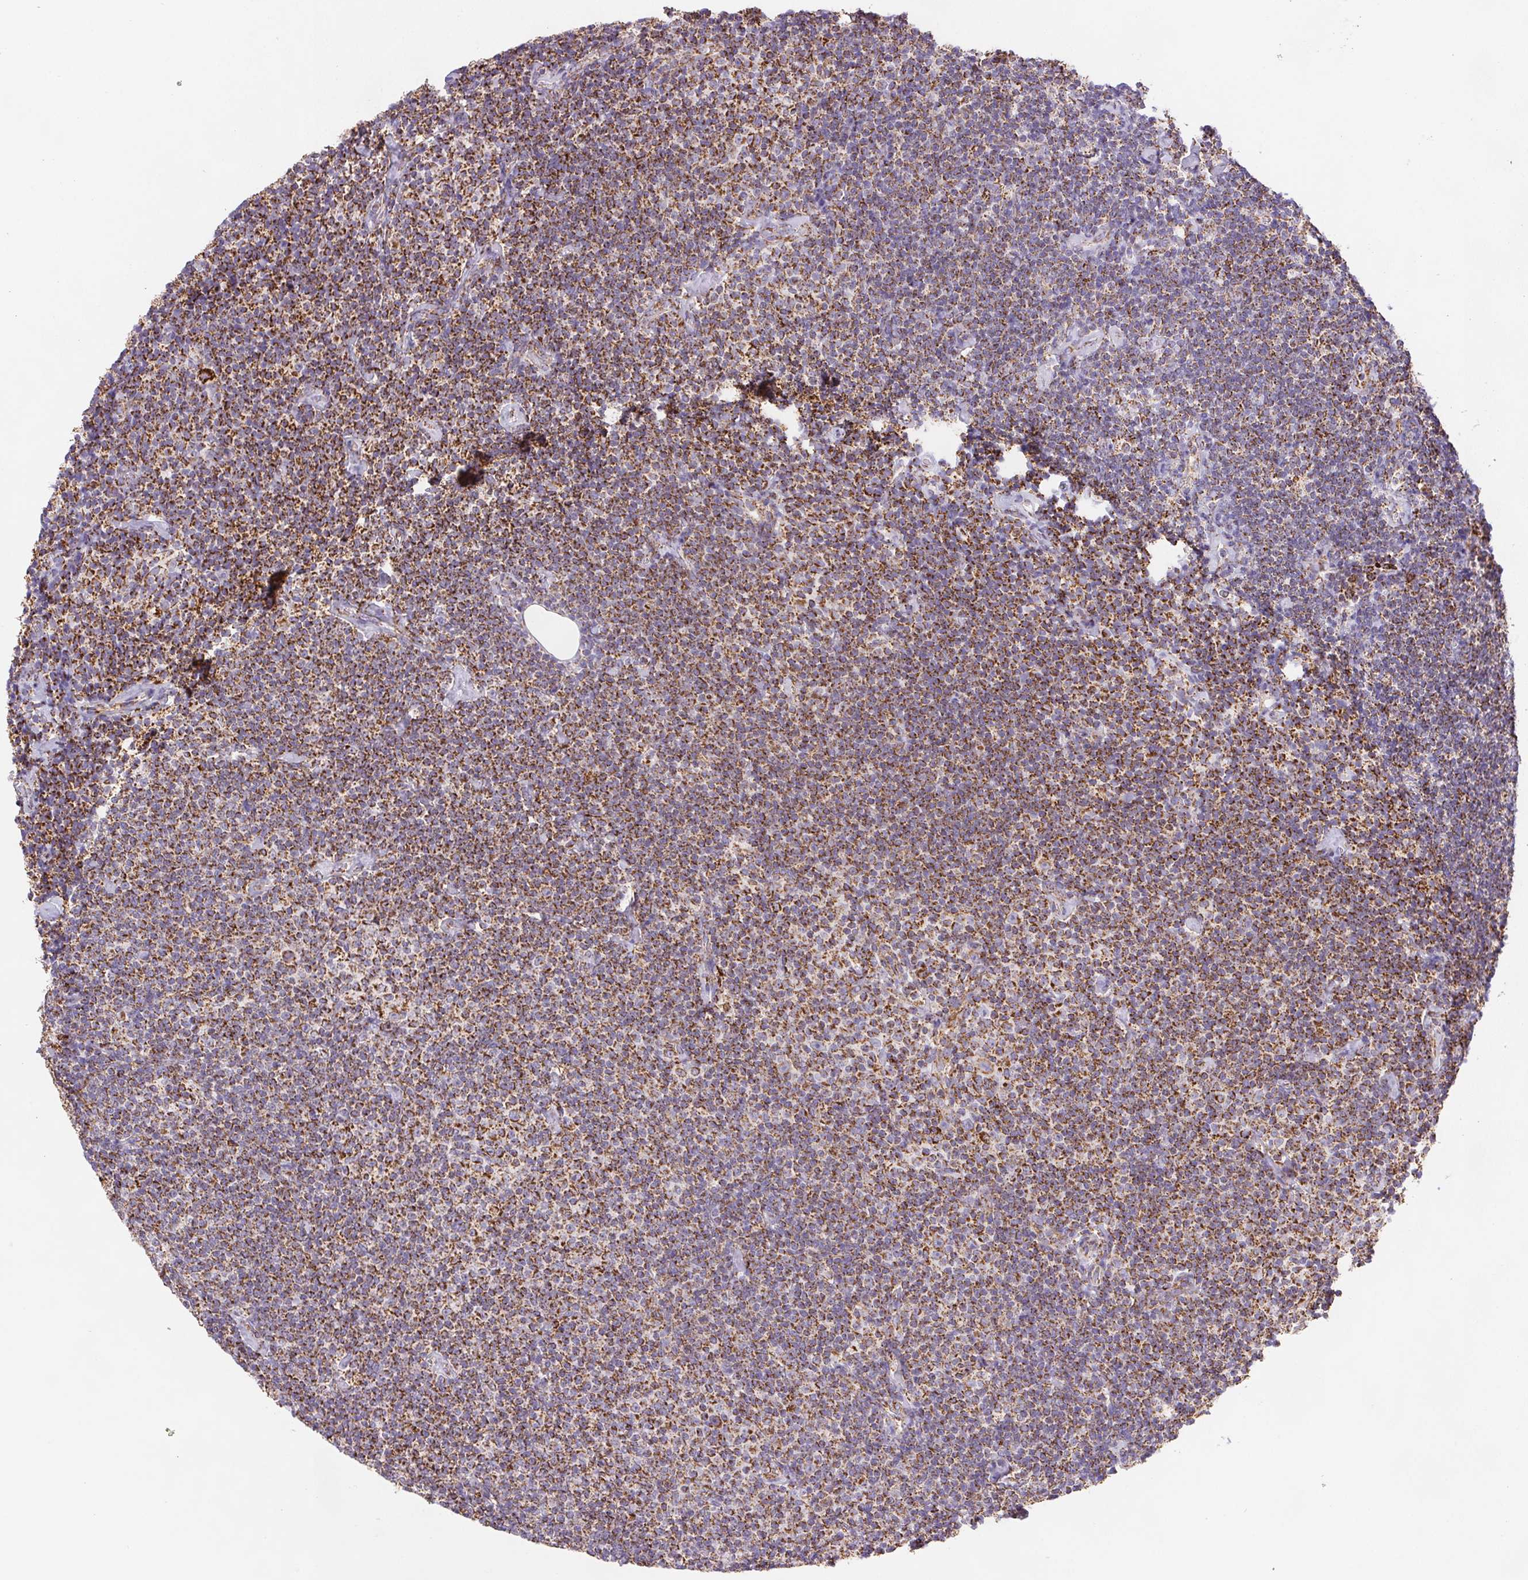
{"staining": {"intensity": "moderate", "quantity": ">75%", "location": "cytoplasmic/membranous"}, "tissue": "lymphoma", "cell_type": "Tumor cells", "image_type": "cancer", "snomed": [{"axis": "morphology", "description": "Malignant lymphoma, non-Hodgkin's type, Low grade"}, {"axis": "topography", "description": "Lymph node"}], "caption": "Immunohistochemical staining of lymphoma shows medium levels of moderate cytoplasmic/membranous protein staining in about >75% of tumor cells. (Brightfield microscopy of DAB IHC at high magnification).", "gene": "NIPSNAP2", "patient": {"sex": "male", "age": 81}}